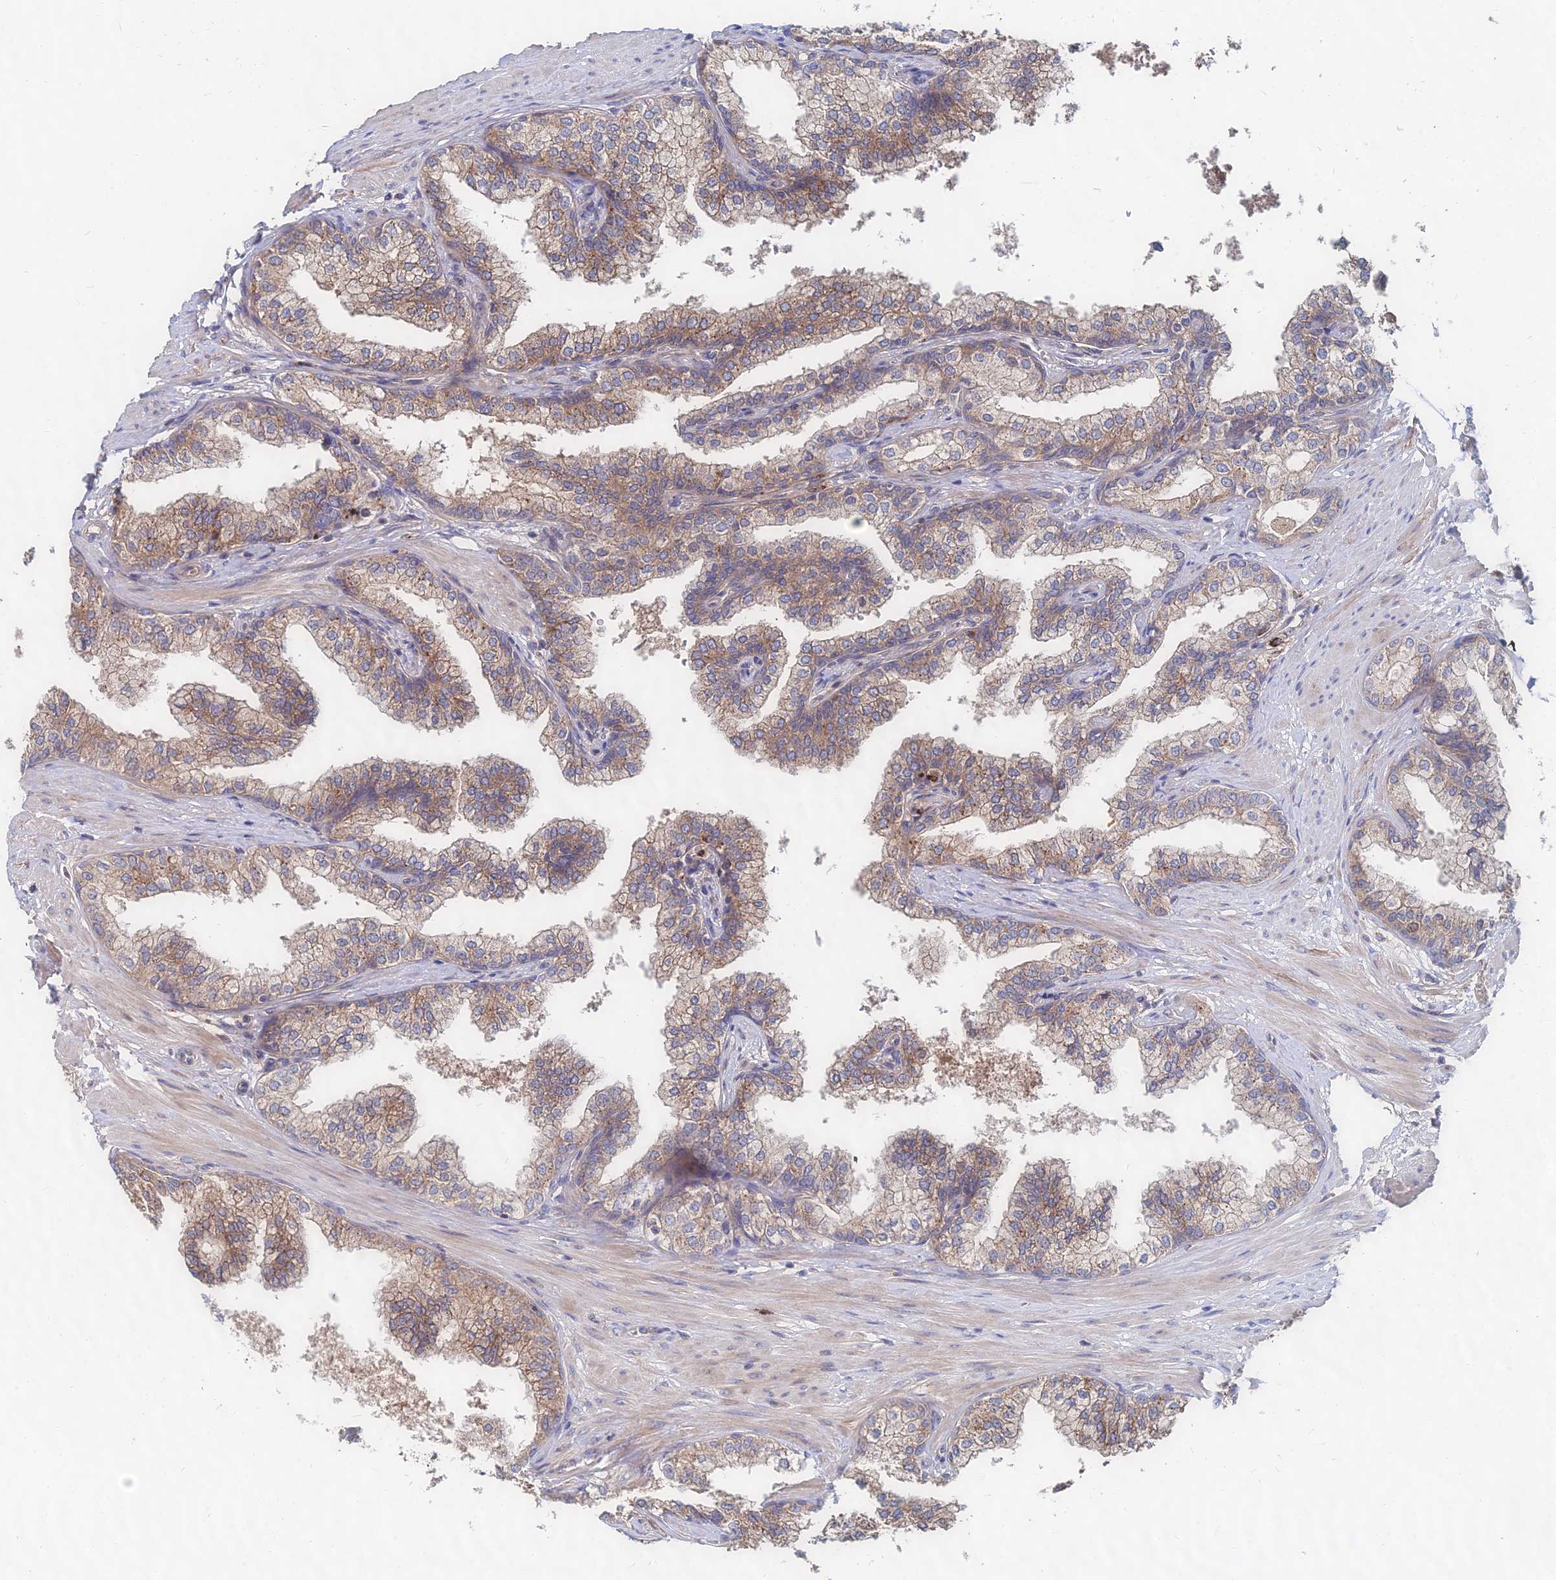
{"staining": {"intensity": "moderate", "quantity": ">75%", "location": "cytoplasmic/membranous"}, "tissue": "prostate", "cell_type": "Glandular cells", "image_type": "normal", "snomed": [{"axis": "morphology", "description": "Normal tissue, NOS"}, {"axis": "topography", "description": "Prostate"}], "caption": "An image of prostate stained for a protein displays moderate cytoplasmic/membranous brown staining in glandular cells.", "gene": "CCZ1B", "patient": {"sex": "male", "age": 60}}